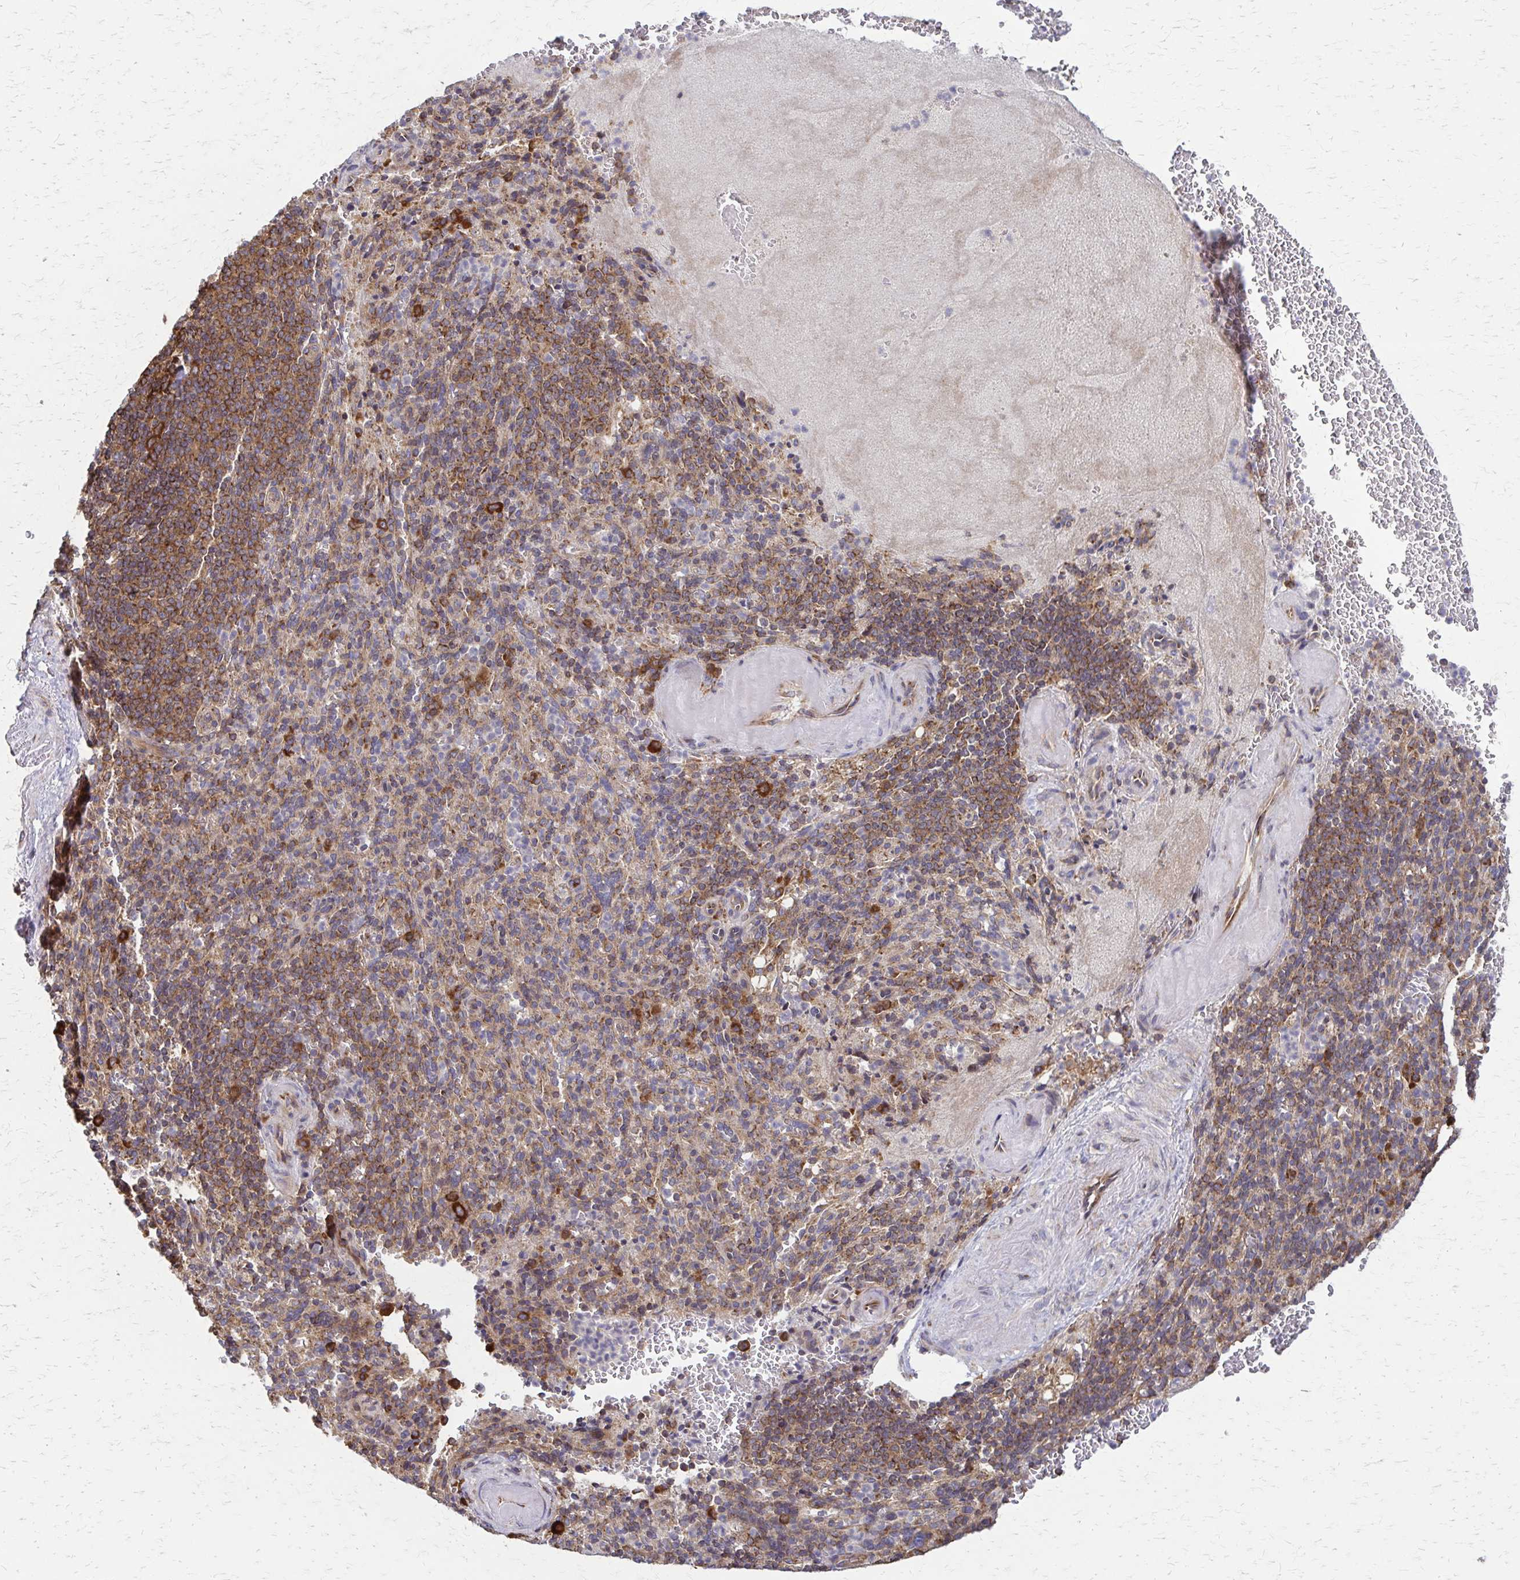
{"staining": {"intensity": "moderate", "quantity": "<25%", "location": "cytoplasmic/membranous"}, "tissue": "spleen", "cell_type": "Cells in red pulp", "image_type": "normal", "snomed": [{"axis": "morphology", "description": "Normal tissue, NOS"}, {"axis": "topography", "description": "Spleen"}], "caption": "Protein expression analysis of normal spleen displays moderate cytoplasmic/membranous staining in approximately <25% of cells in red pulp. (DAB (3,3'-diaminobenzidine) IHC with brightfield microscopy, high magnification).", "gene": "EEF2", "patient": {"sex": "female", "age": 74}}